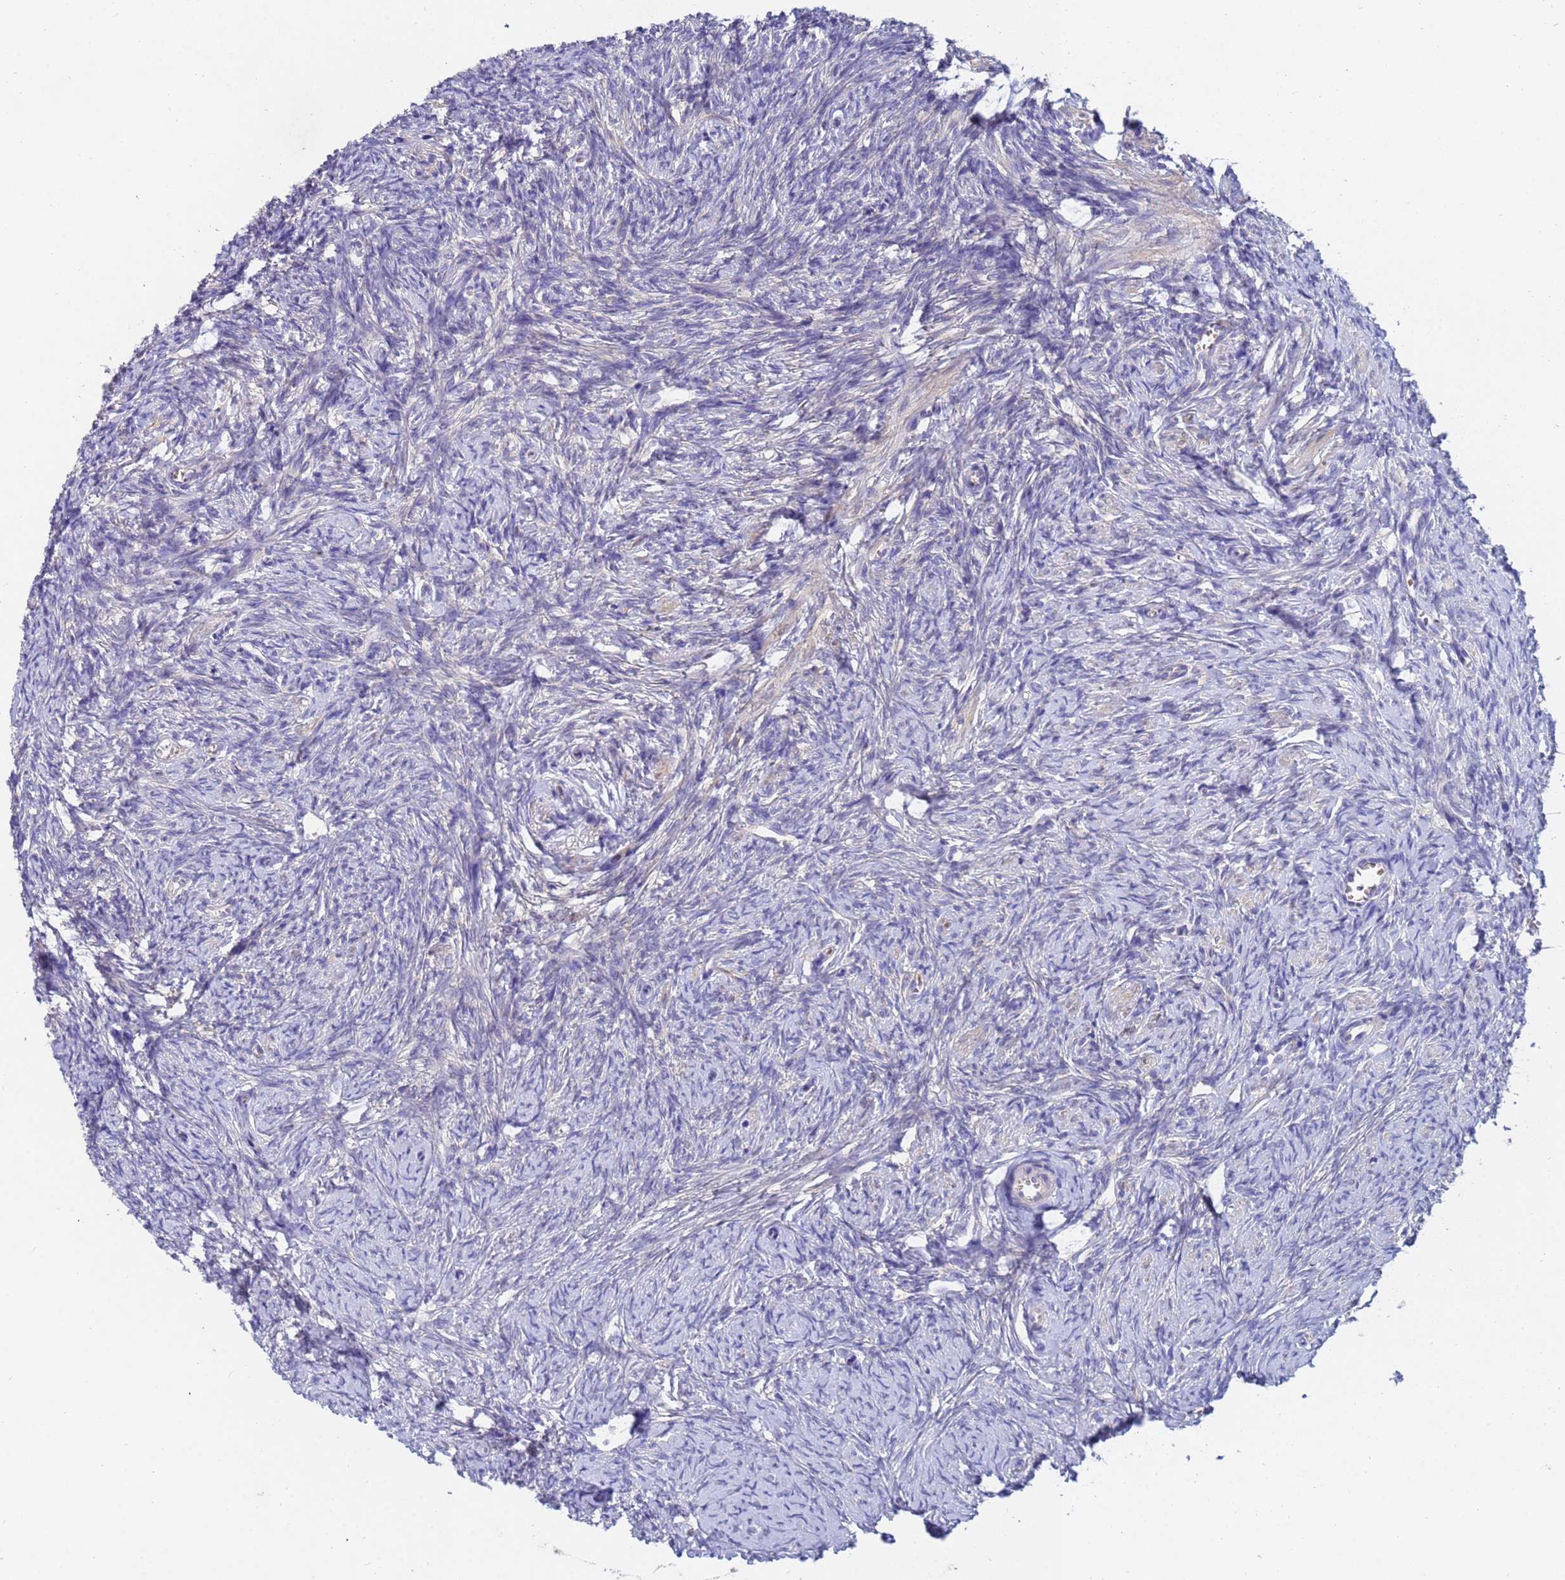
{"staining": {"intensity": "weak", "quantity": ">75%", "location": "cytoplasmic/membranous"}, "tissue": "ovary", "cell_type": "Follicle cells", "image_type": "normal", "snomed": [{"axis": "morphology", "description": "Normal tissue, NOS"}, {"axis": "topography", "description": "Ovary"}], "caption": "Unremarkable ovary demonstrates weak cytoplasmic/membranous positivity in about >75% of follicle cells, visualized by immunohistochemistry.", "gene": "TTLL11", "patient": {"sex": "female", "age": 44}}